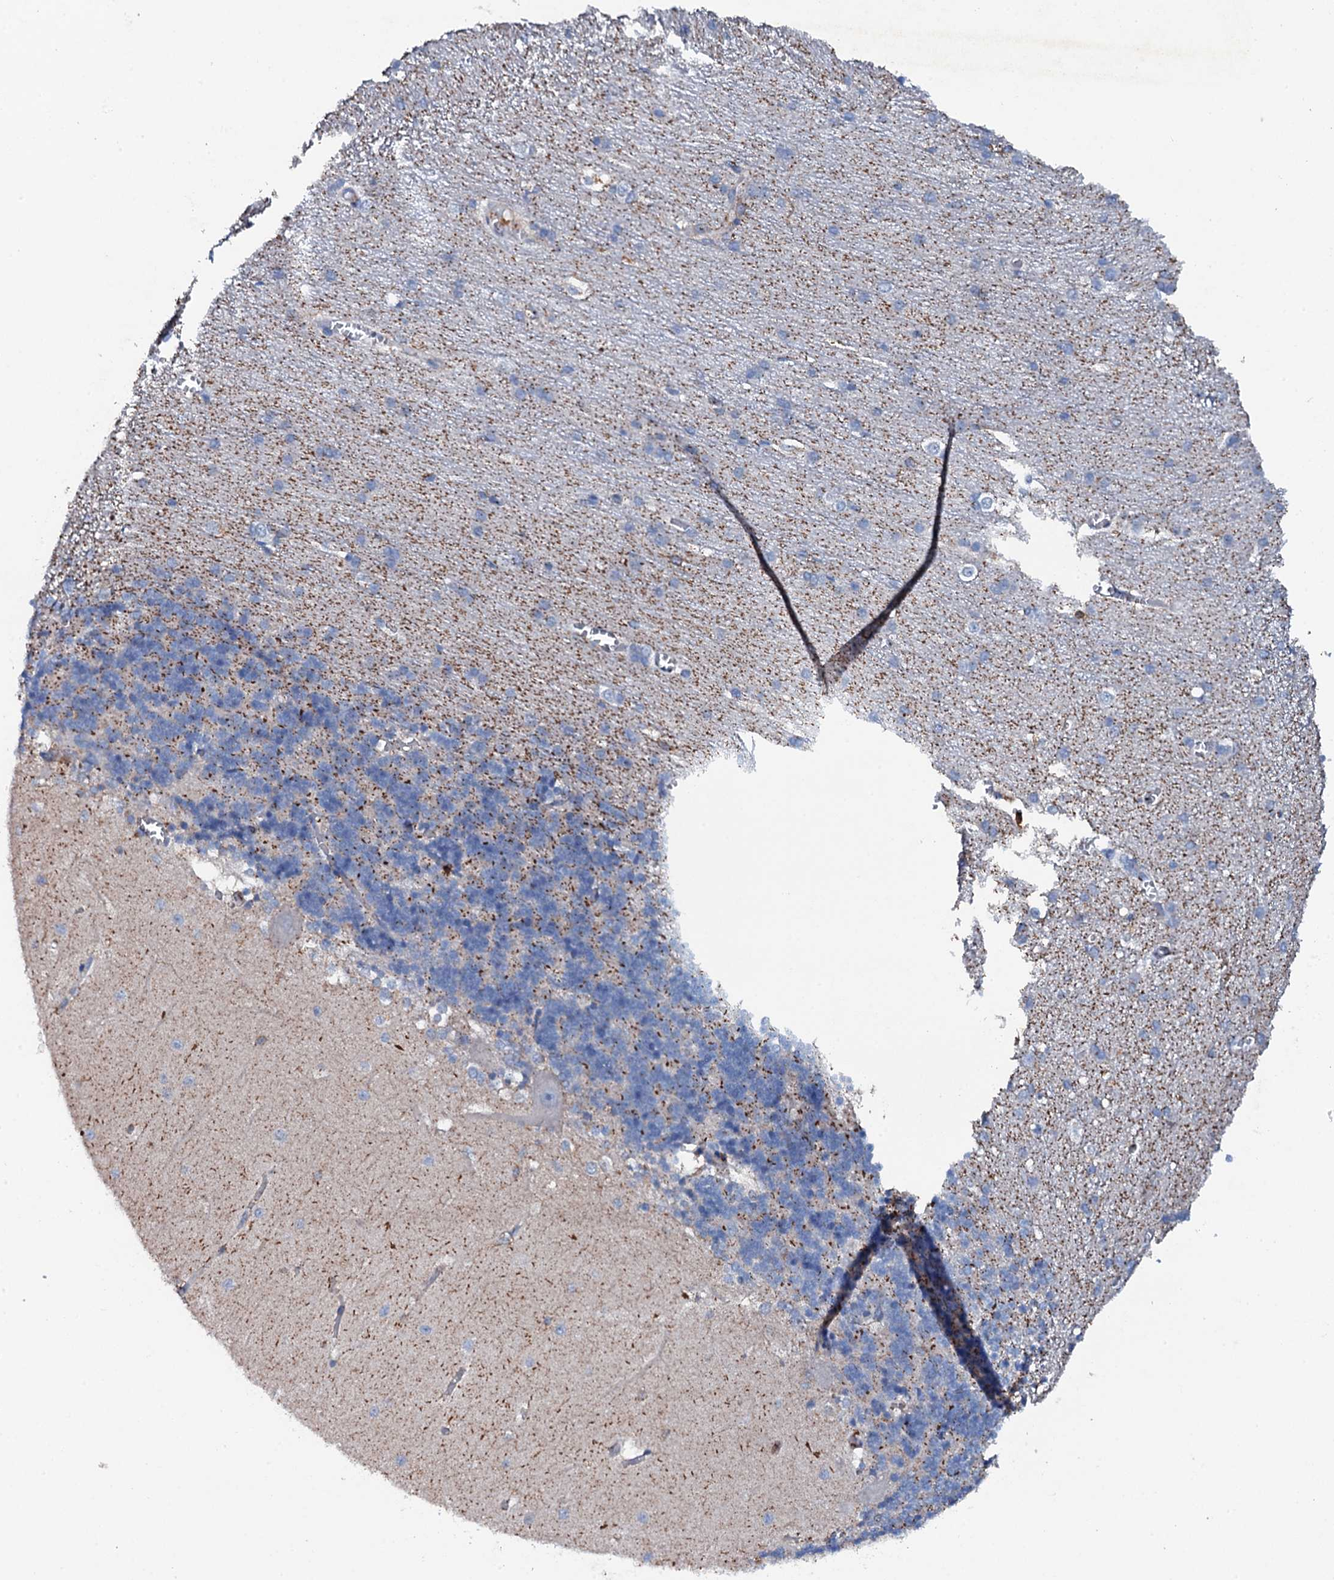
{"staining": {"intensity": "negative", "quantity": "none", "location": "none"}, "tissue": "cerebellum", "cell_type": "Cells in granular layer", "image_type": "normal", "snomed": [{"axis": "morphology", "description": "Normal tissue, NOS"}, {"axis": "topography", "description": "Cerebellum"}], "caption": "Immunohistochemistry photomicrograph of normal cerebellum stained for a protein (brown), which shows no positivity in cells in granular layer. (DAB (3,3'-diaminobenzidine) immunohistochemistry (IHC) with hematoxylin counter stain).", "gene": "MS4A4E", "patient": {"sex": "male", "age": 37}}